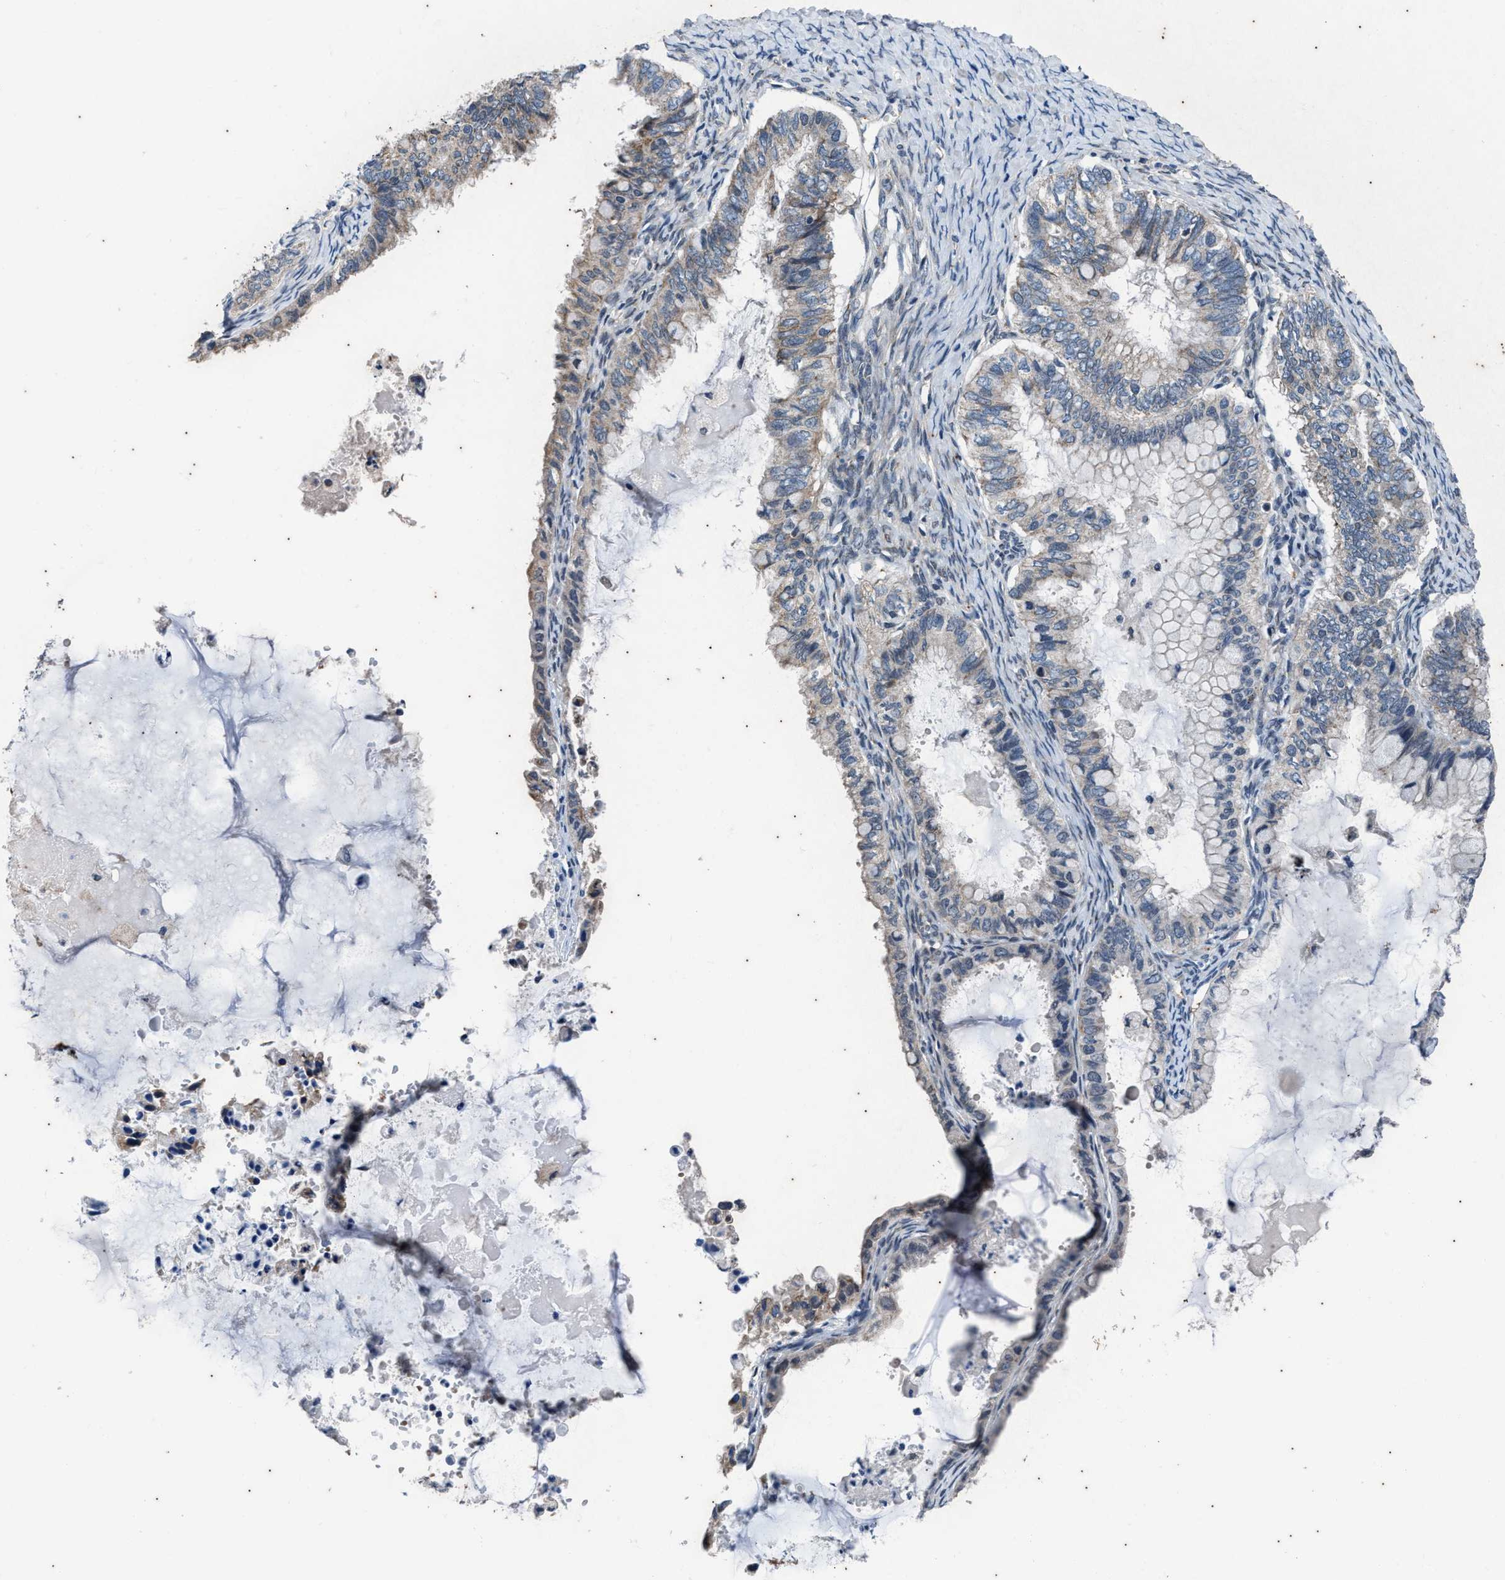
{"staining": {"intensity": "weak", "quantity": "<25%", "location": "cytoplasmic/membranous"}, "tissue": "ovarian cancer", "cell_type": "Tumor cells", "image_type": "cancer", "snomed": [{"axis": "morphology", "description": "Cystadenocarcinoma, mucinous, NOS"}, {"axis": "topography", "description": "Ovary"}], "caption": "This photomicrograph is of mucinous cystadenocarcinoma (ovarian) stained with IHC to label a protein in brown with the nuclei are counter-stained blue. There is no staining in tumor cells. The staining was performed using DAB to visualize the protein expression in brown, while the nuclei were stained in blue with hematoxylin (Magnification: 20x).", "gene": "KIF24", "patient": {"sex": "female", "age": 80}}